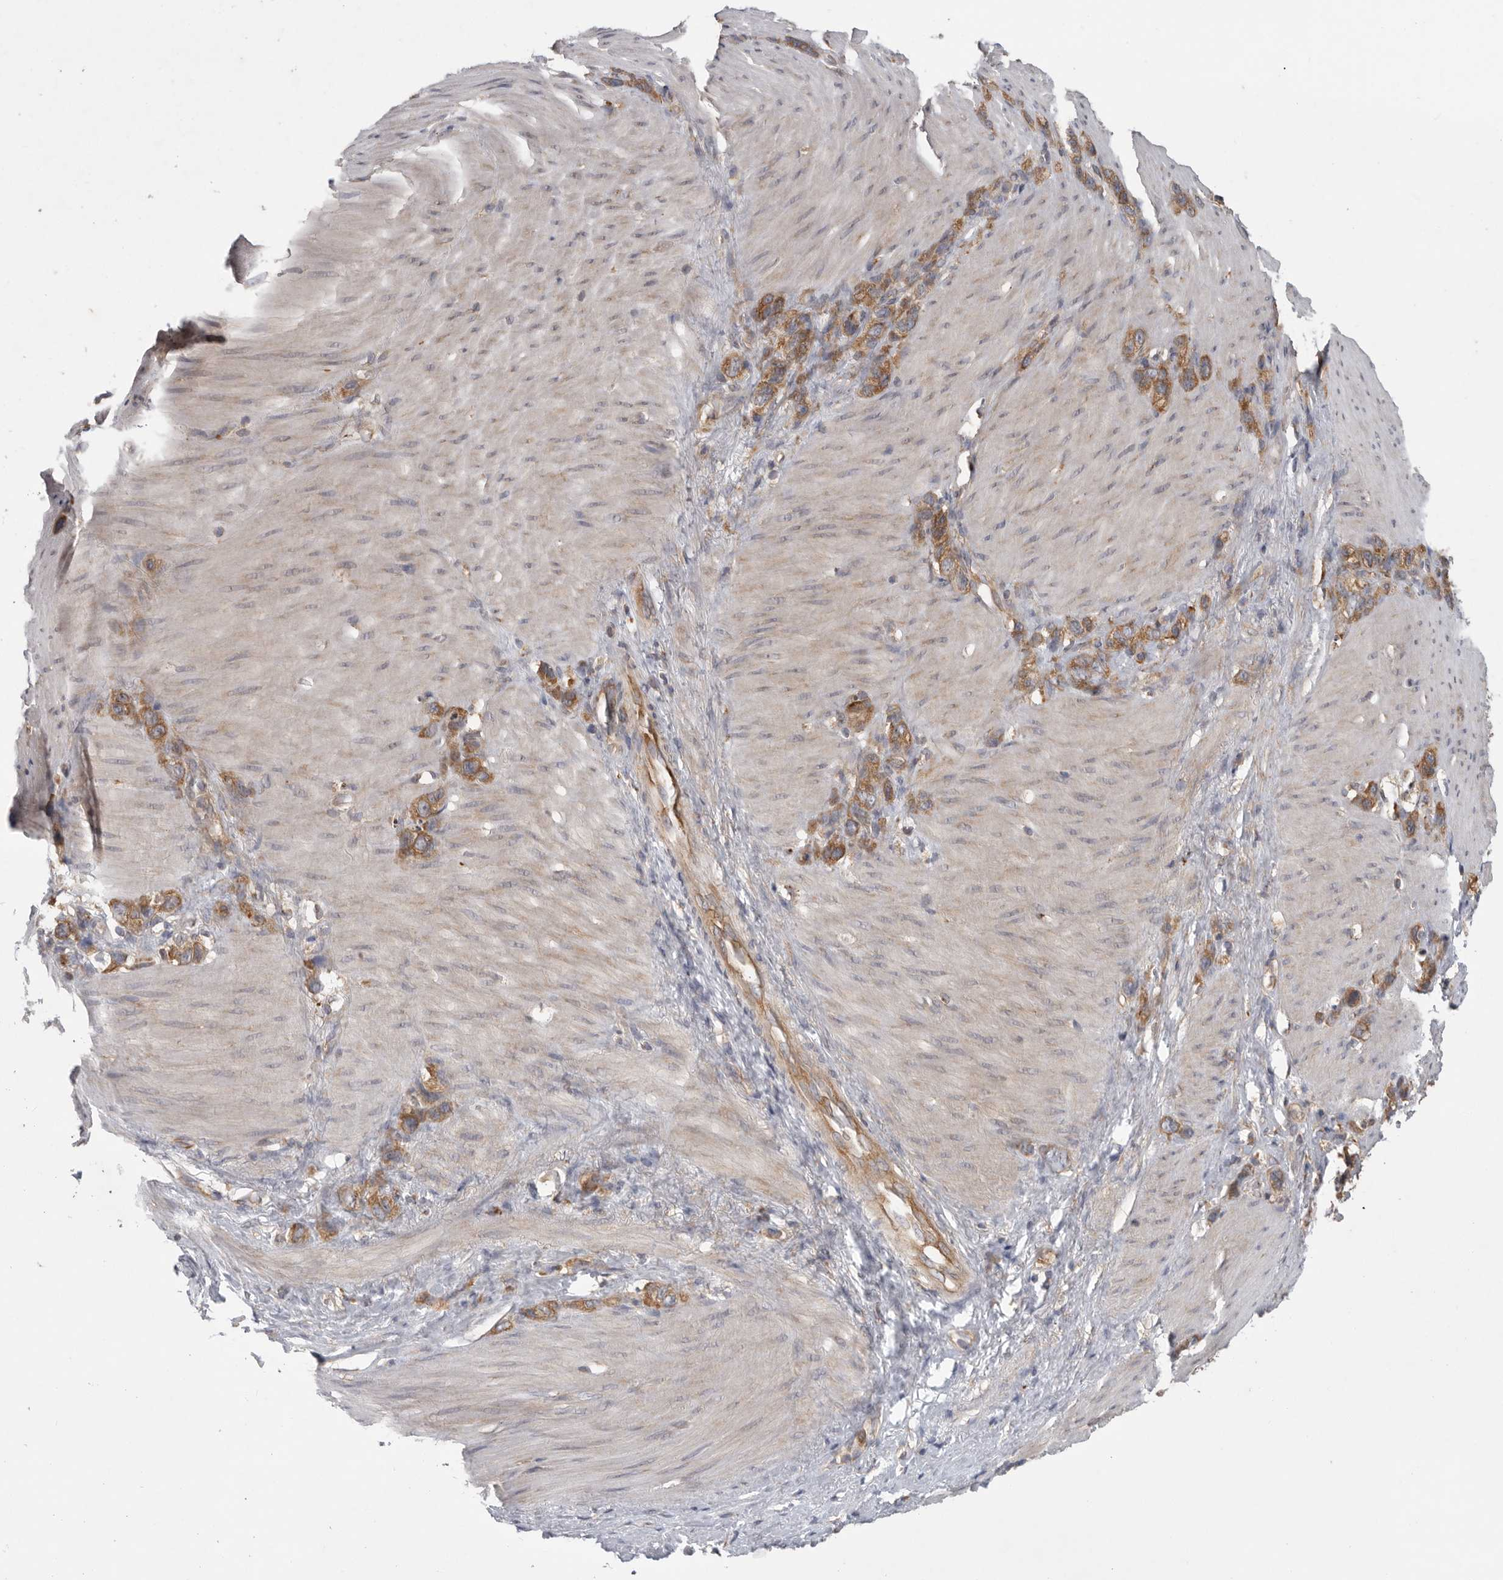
{"staining": {"intensity": "moderate", "quantity": ">75%", "location": "cytoplasmic/membranous"}, "tissue": "stomach cancer", "cell_type": "Tumor cells", "image_type": "cancer", "snomed": [{"axis": "morphology", "description": "Normal tissue, NOS"}, {"axis": "morphology", "description": "Adenocarcinoma, NOS"}, {"axis": "morphology", "description": "Adenocarcinoma, High grade"}, {"axis": "topography", "description": "Stomach, upper"}, {"axis": "topography", "description": "Stomach"}], "caption": "DAB immunohistochemical staining of high-grade adenocarcinoma (stomach) demonstrates moderate cytoplasmic/membranous protein staining in about >75% of tumor cells.", "gene": "C1orf109", "patient": {"sex": "female", "age": 65}}